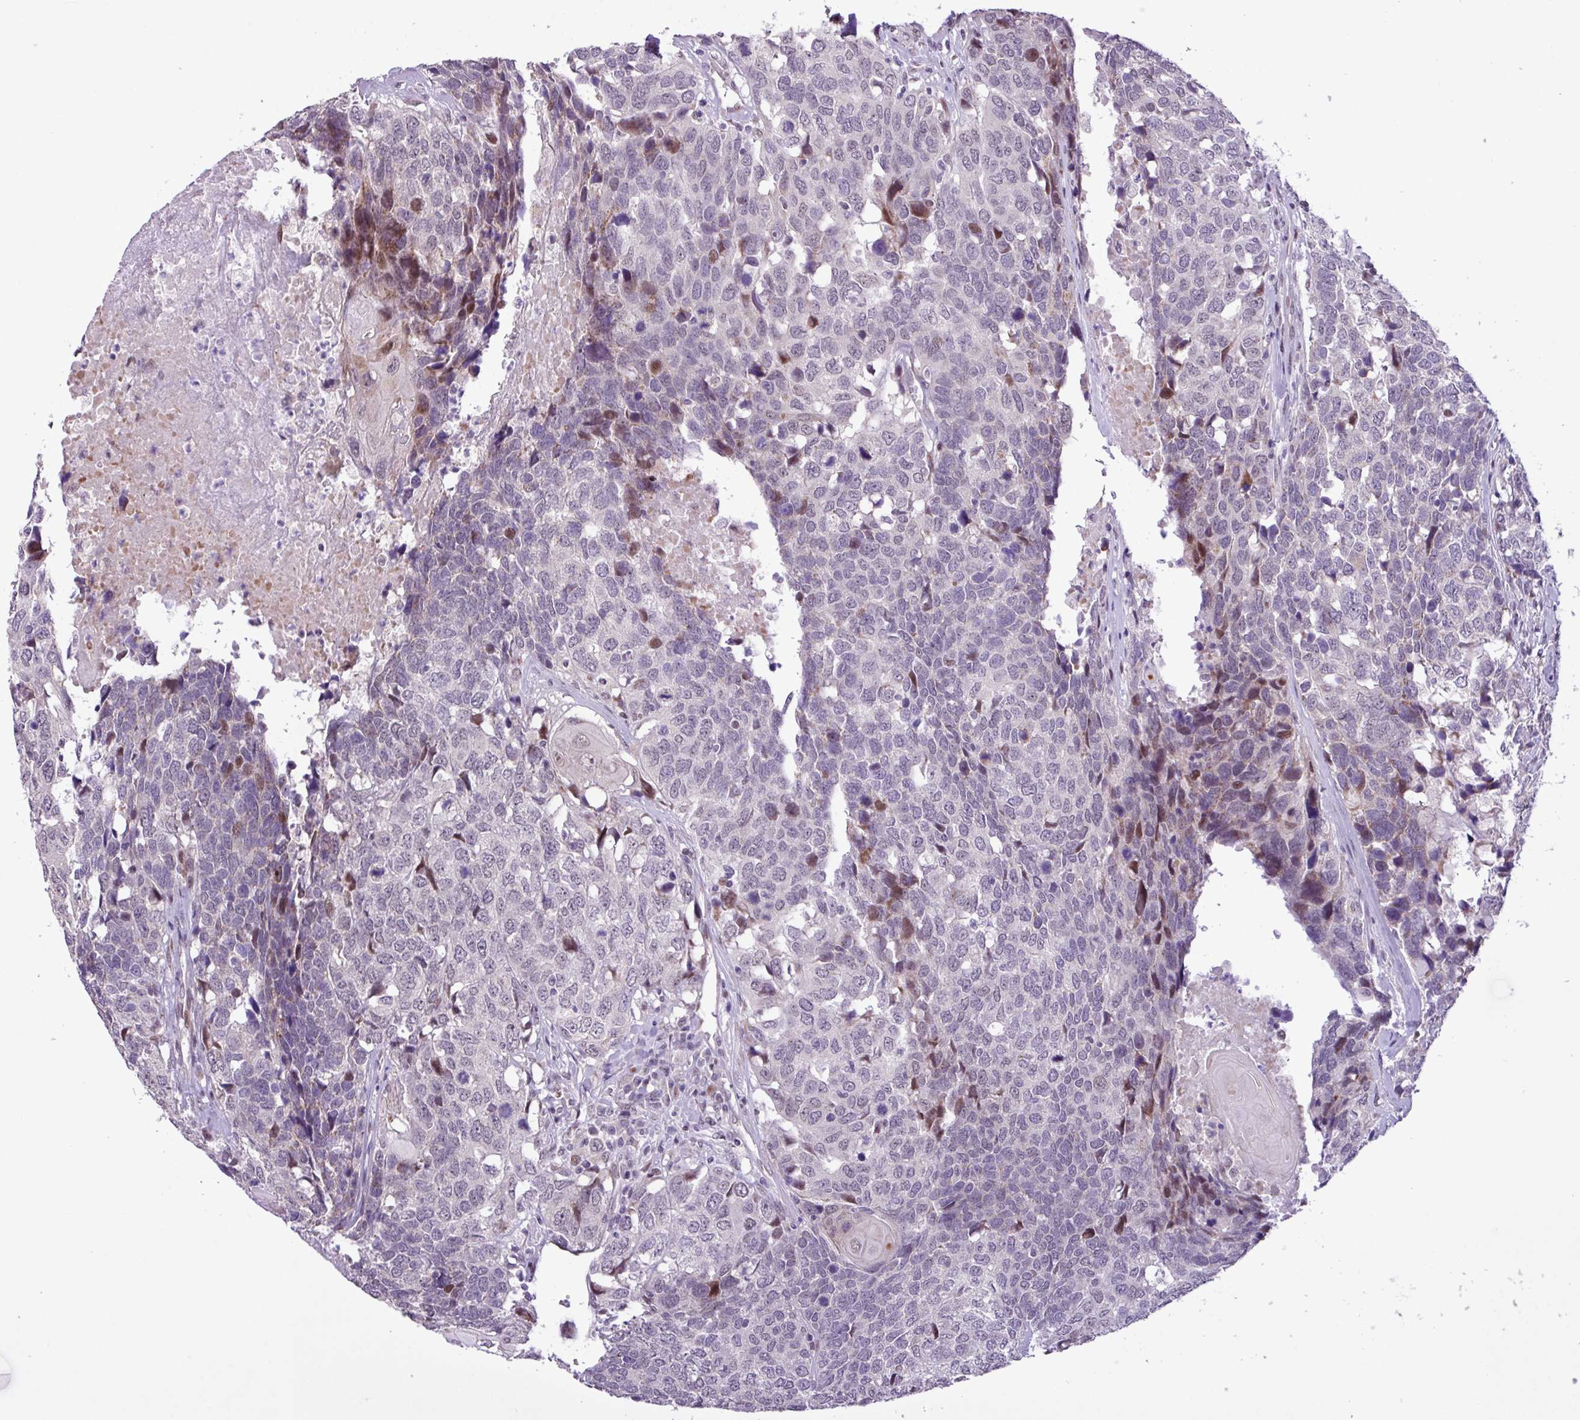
{"staining": {"intensity": "negative", "quantity": "none", "location": "none"}, "tissue": "head and neck cancer", "cell_type": "Tumor cells", "image_type": "cancer", "snomed": [{"axis": "morphology", "description": "Squamous cell carcinoma, NOS"}, {"axis": "topography", "description": "Head-Neck"}], "caption": "This is an immunohistochemistry micrograph of human head and neck squamous cell carcinoma. There is no staining in tumor cells.", "gene": "ZNF354A", "patient": {"sex": "male", "age": 66}}